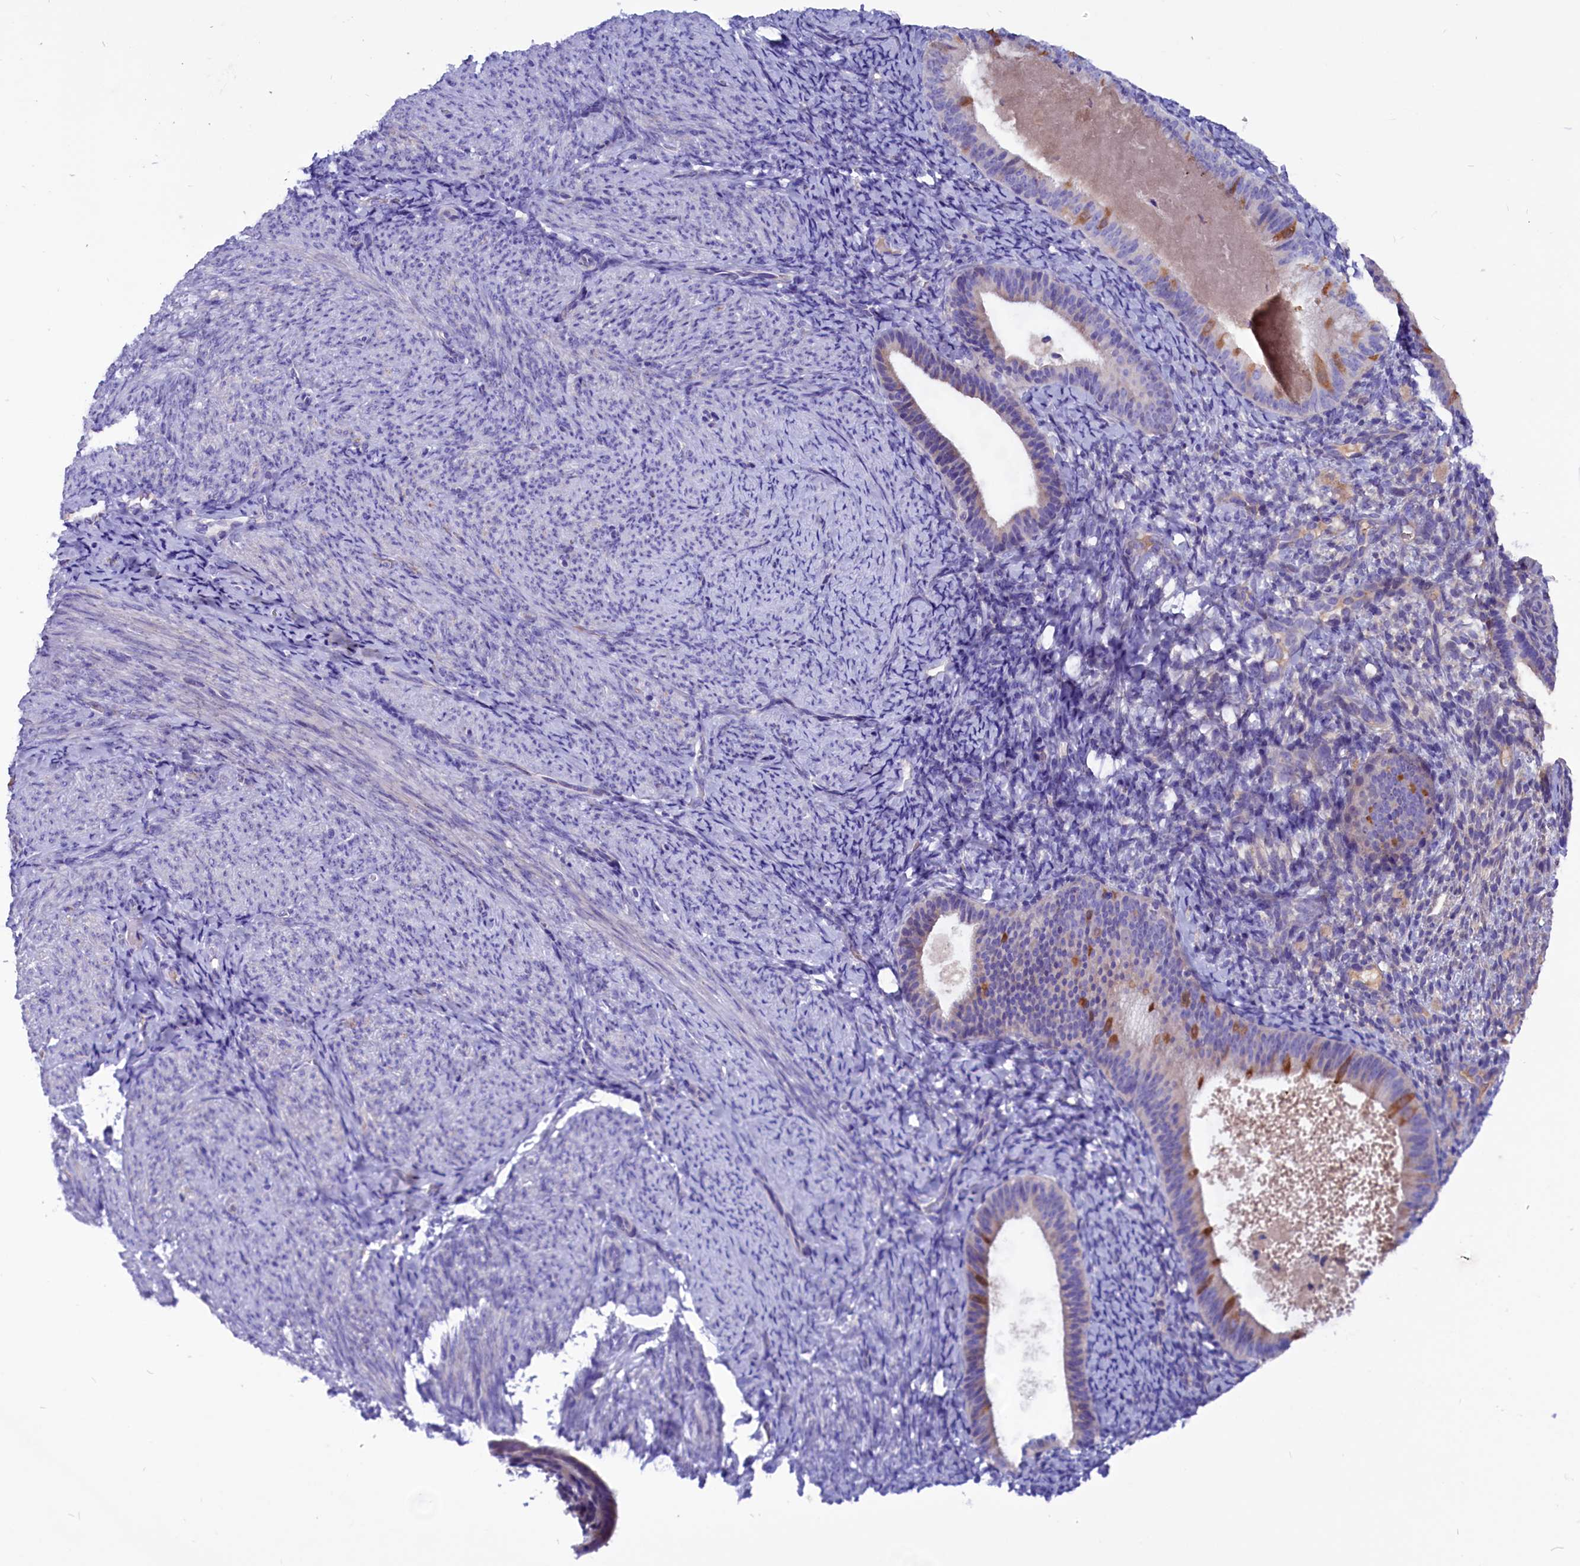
{"staining": {"intensity": "negative", "quantity": "none", "location": "none"}, "tissue": "endometrium", "cell_type": "Cells in endometrial stroma", "image_type": "normal", "snomed": [{"axis": "morphology", "description": "Normal tissue, NOS"}, {"axis": "topography", "description": "Endometrium"}], "caption": "A high-resolution image shows immunohistochemistry staining of unremarkable endometrium, which reveals no significant expression in cells in endometrial stroma. (DAB (3,3'-diaminobenzidine) immunohistochemistry (IHC) with hematoxylin counter stain).", "gene": "CCBE1", "patient": {"sex": "female", "age": 65}}